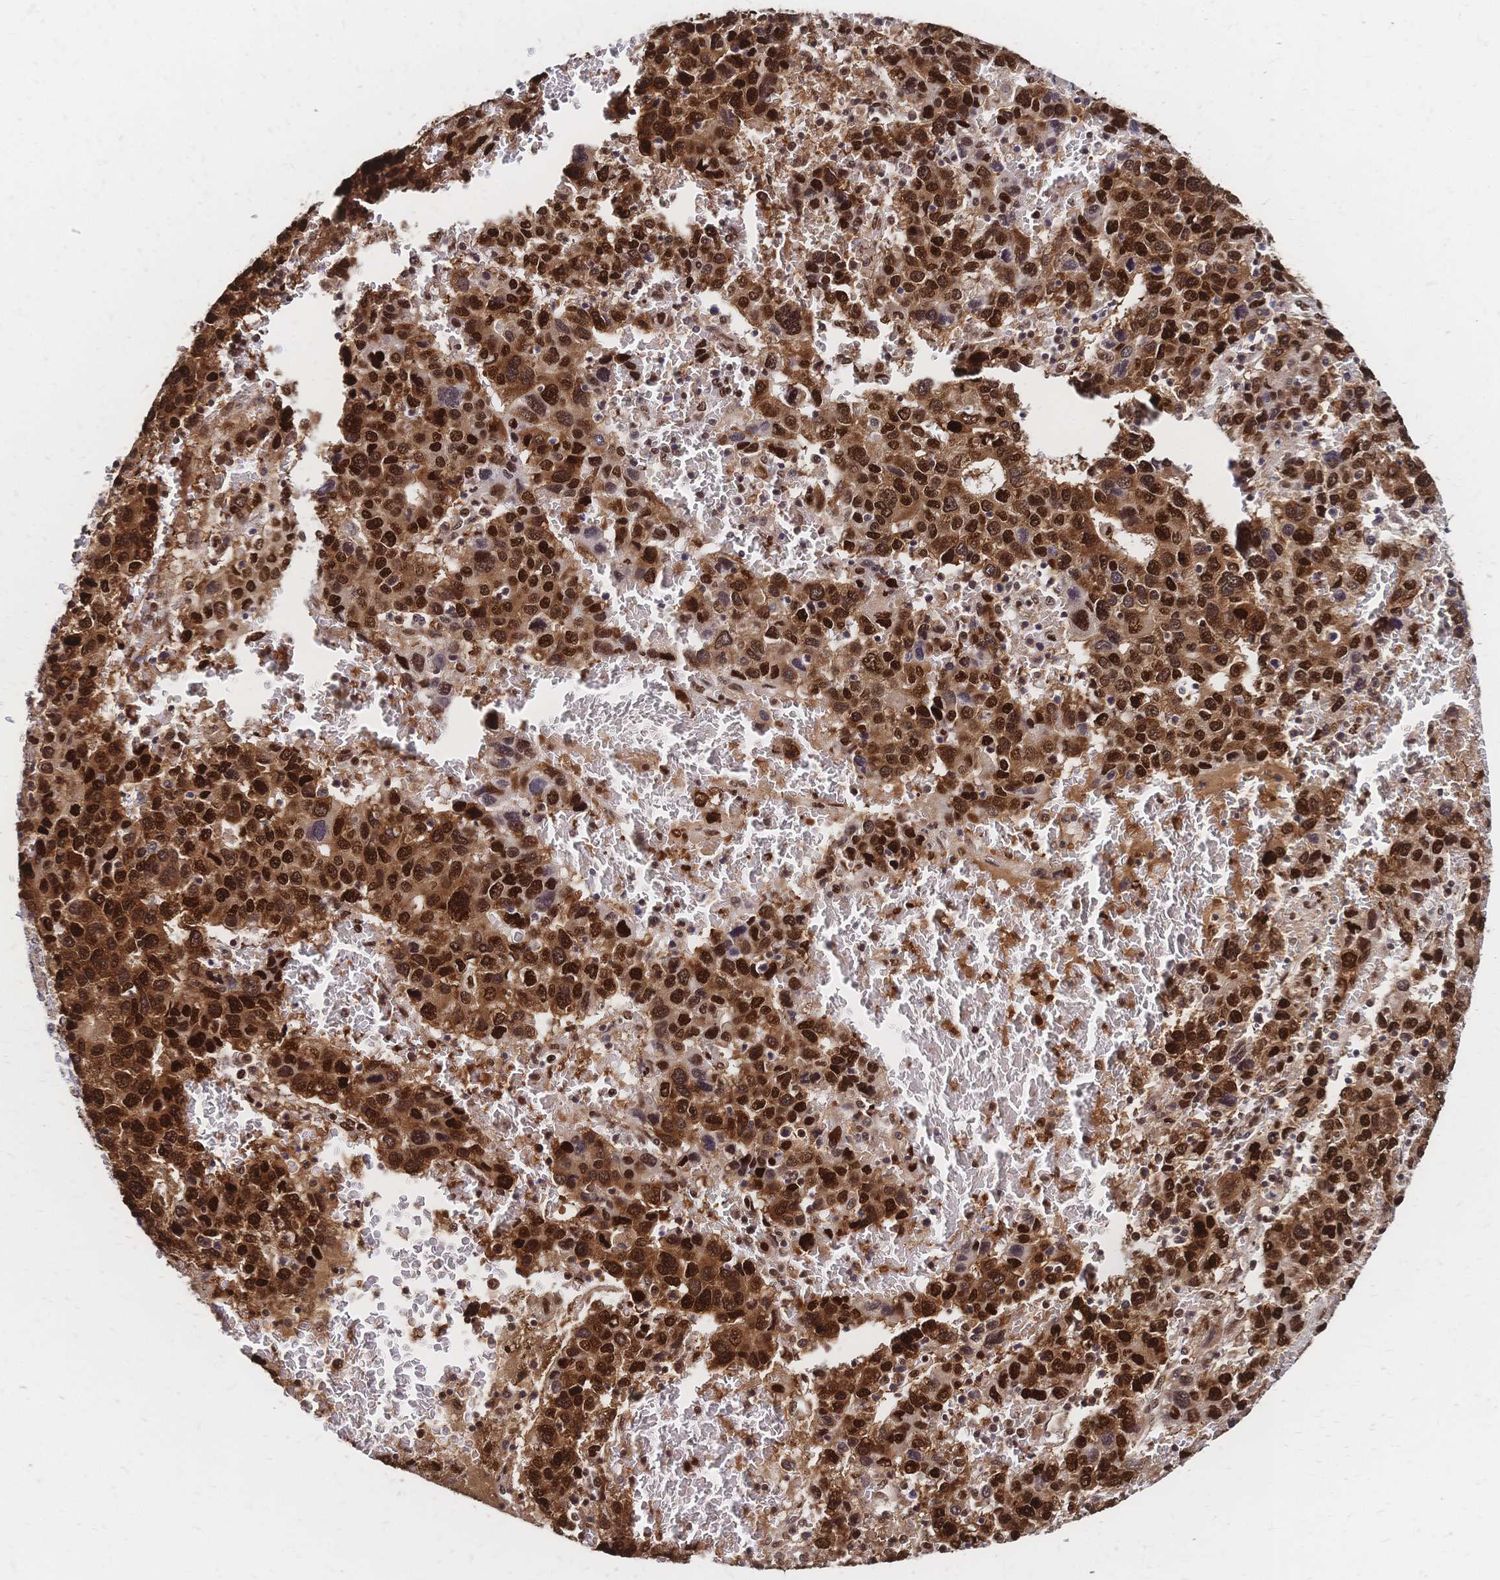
{"staining": {"intensity": "strong", "quantity": ">75%", "location": "nuclear"}, "tissue": "liver cancer", "cell_type": "Tumor cells", "image_type": "cancer", "snomed": [{"axis": "morphology", "description": "Carcinoma, Hepatocellular, NOS"}, {"axis": "topography", "description": "Liver"}], "caption": "This is a photomicrograph of IHC staining of liver hepatocellular carcinoma, which shows strong positivity in the nuclear of tumor cells.", "gene": "HDGF", "patient": {"sex": "male", "age": 69}}